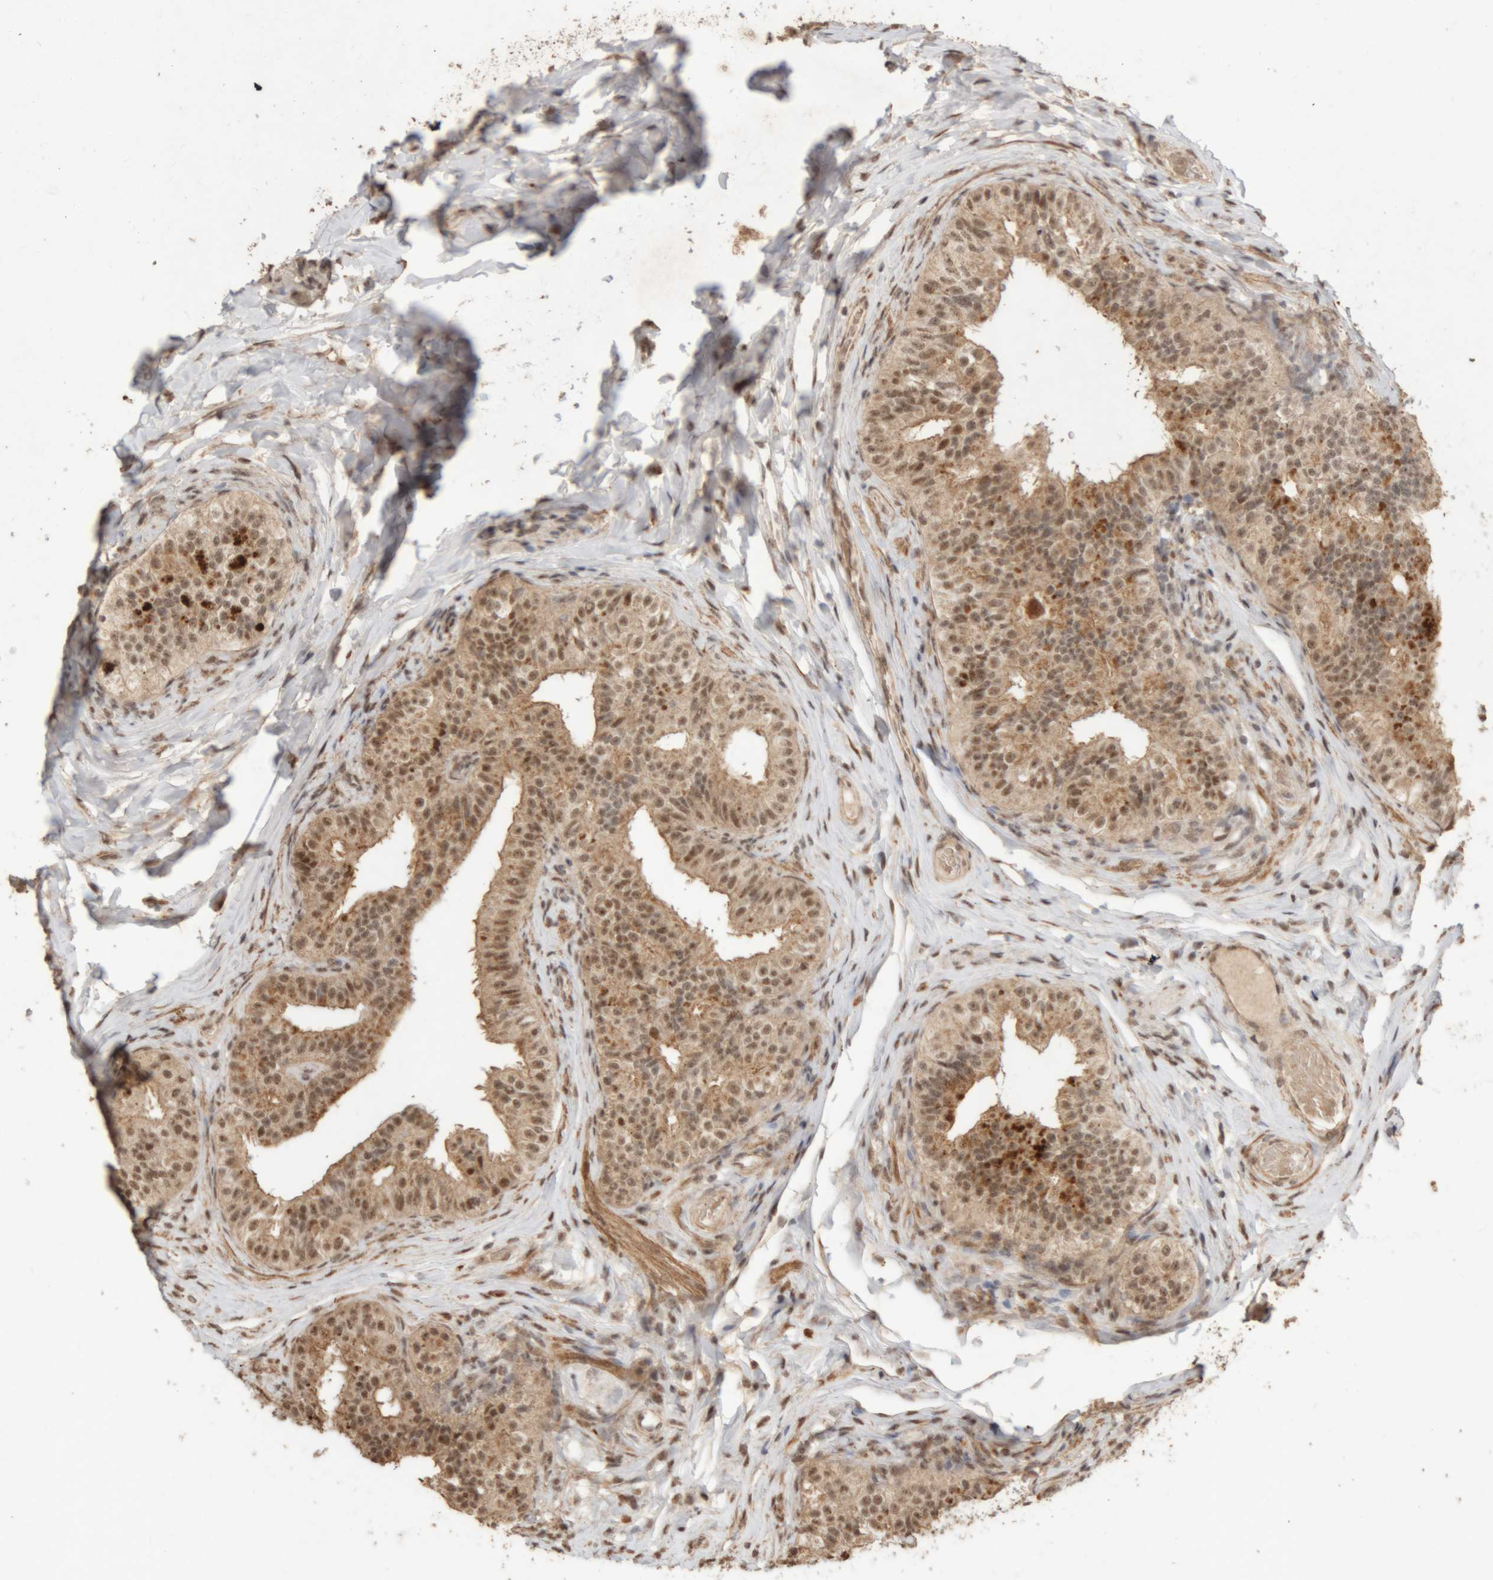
{"staining": {"intensity": "moderate", "quantity": ">75%", "location": "cytoplasmic/membranous,nuclear"}, "tissue": "epididymis", "cell_type": "Glandular cells", "image_type": "normal", "snomed": [{"axis": "morphology", "description": "Normal tissue, NOS"}, {"axis": "topography", "description": "Epididymis"}], "caption": "A photomicrograph showing moderate cytoplasmic/membranous,nuclear positivity in approximately >75% of glandular cells in unremarkable epididymis, as visualized by brown immunohistochemical staining.", "gene": "KEAP1", "patient": {"sex": "male", "age": 49}}